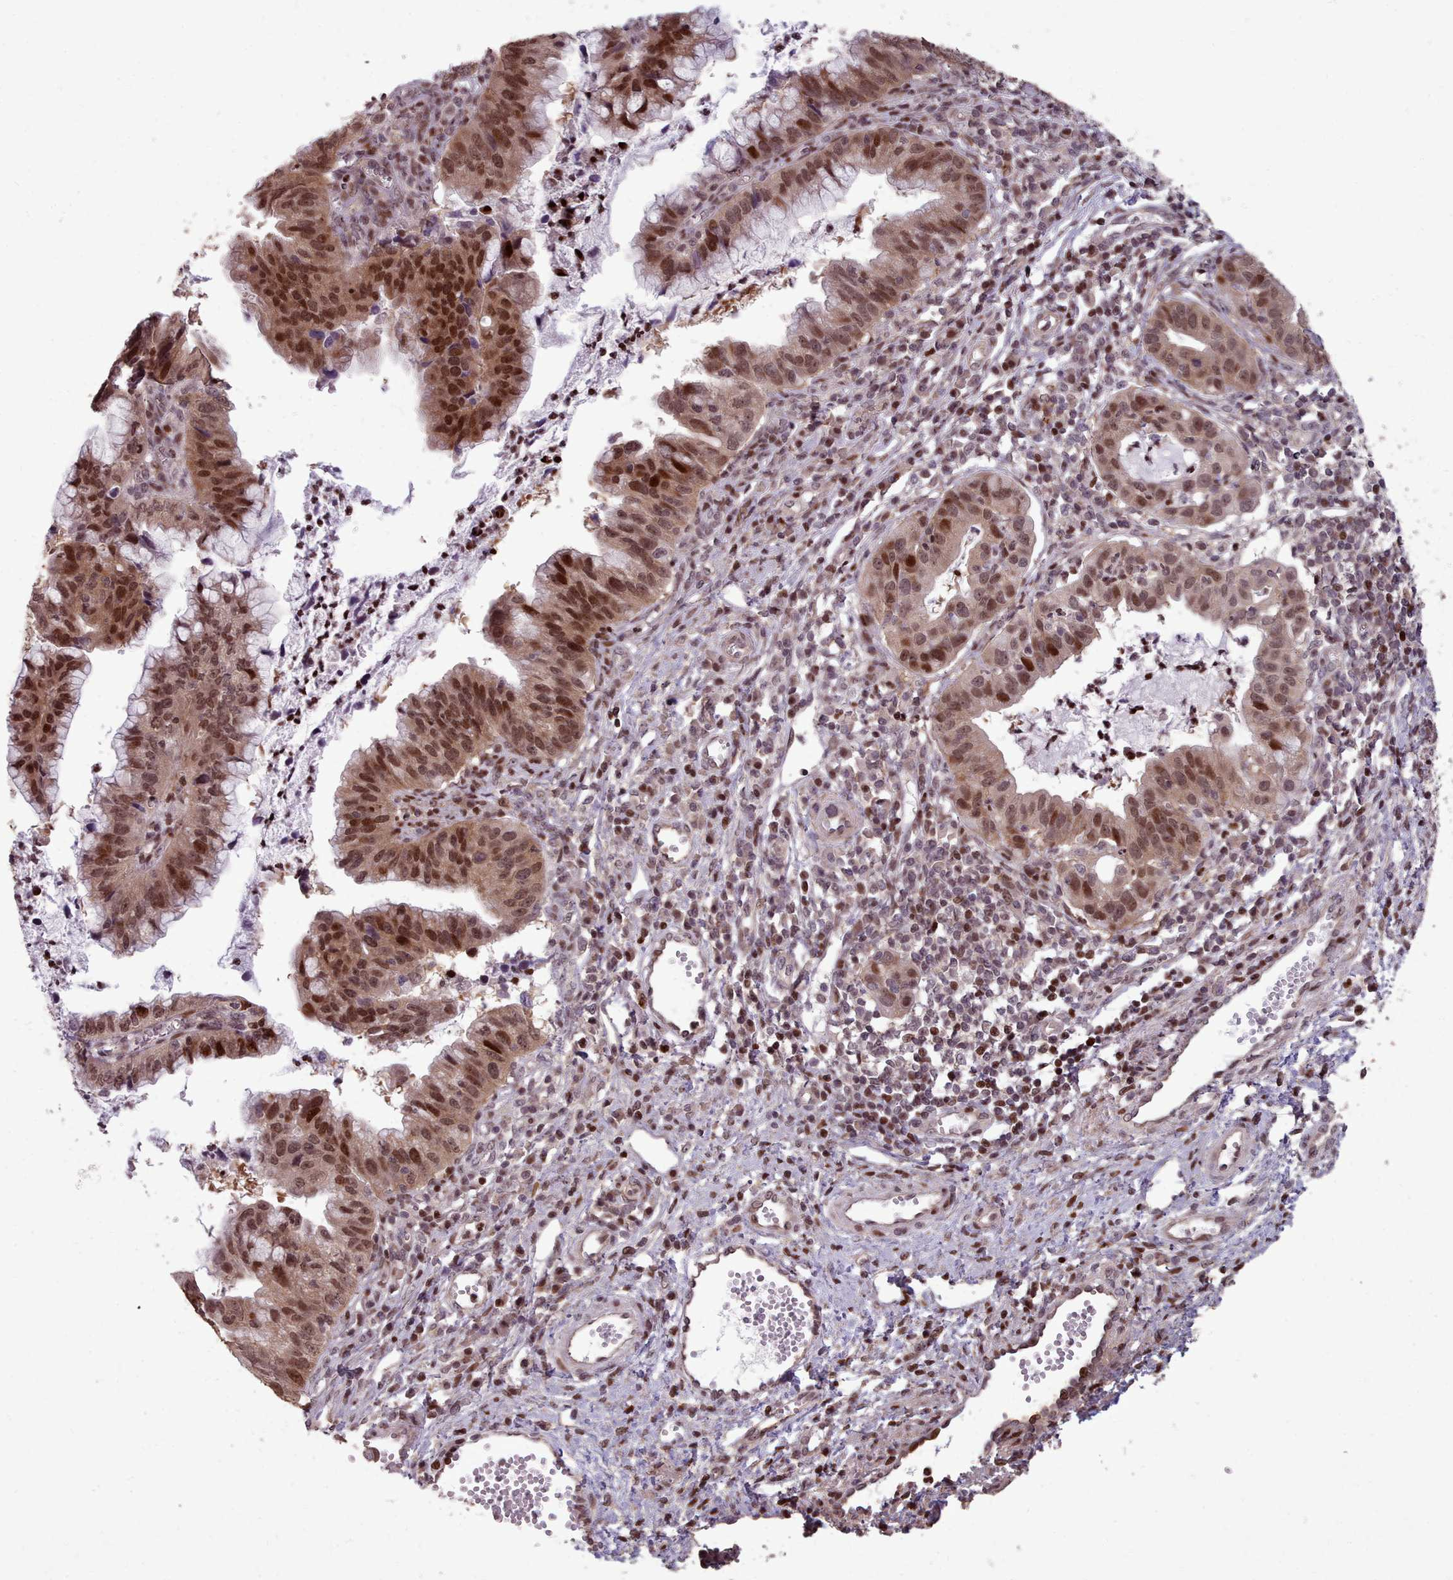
{"staining": {"intensity": "moderate", "quantity": ">75%", "location": "nuclear"}, "tissue": "cervical cancer", "cell_type": "Tumor cells", "image_type": "cancer", "snomed": [{"axis": "morphology", "description": "Adenocarcinoma, NOS"}, {"axis": "topography", "description": "Cervix"}], "caption": "DAB (3,3'-diaminobenzidine) immunohistochemical staining of cervical adenocarcinoma demonstrates moderate nuclear protein expression in about >75% of tumor cells.", "gene": "ENSA", "patient": {"sex": "female", "age": 34}}